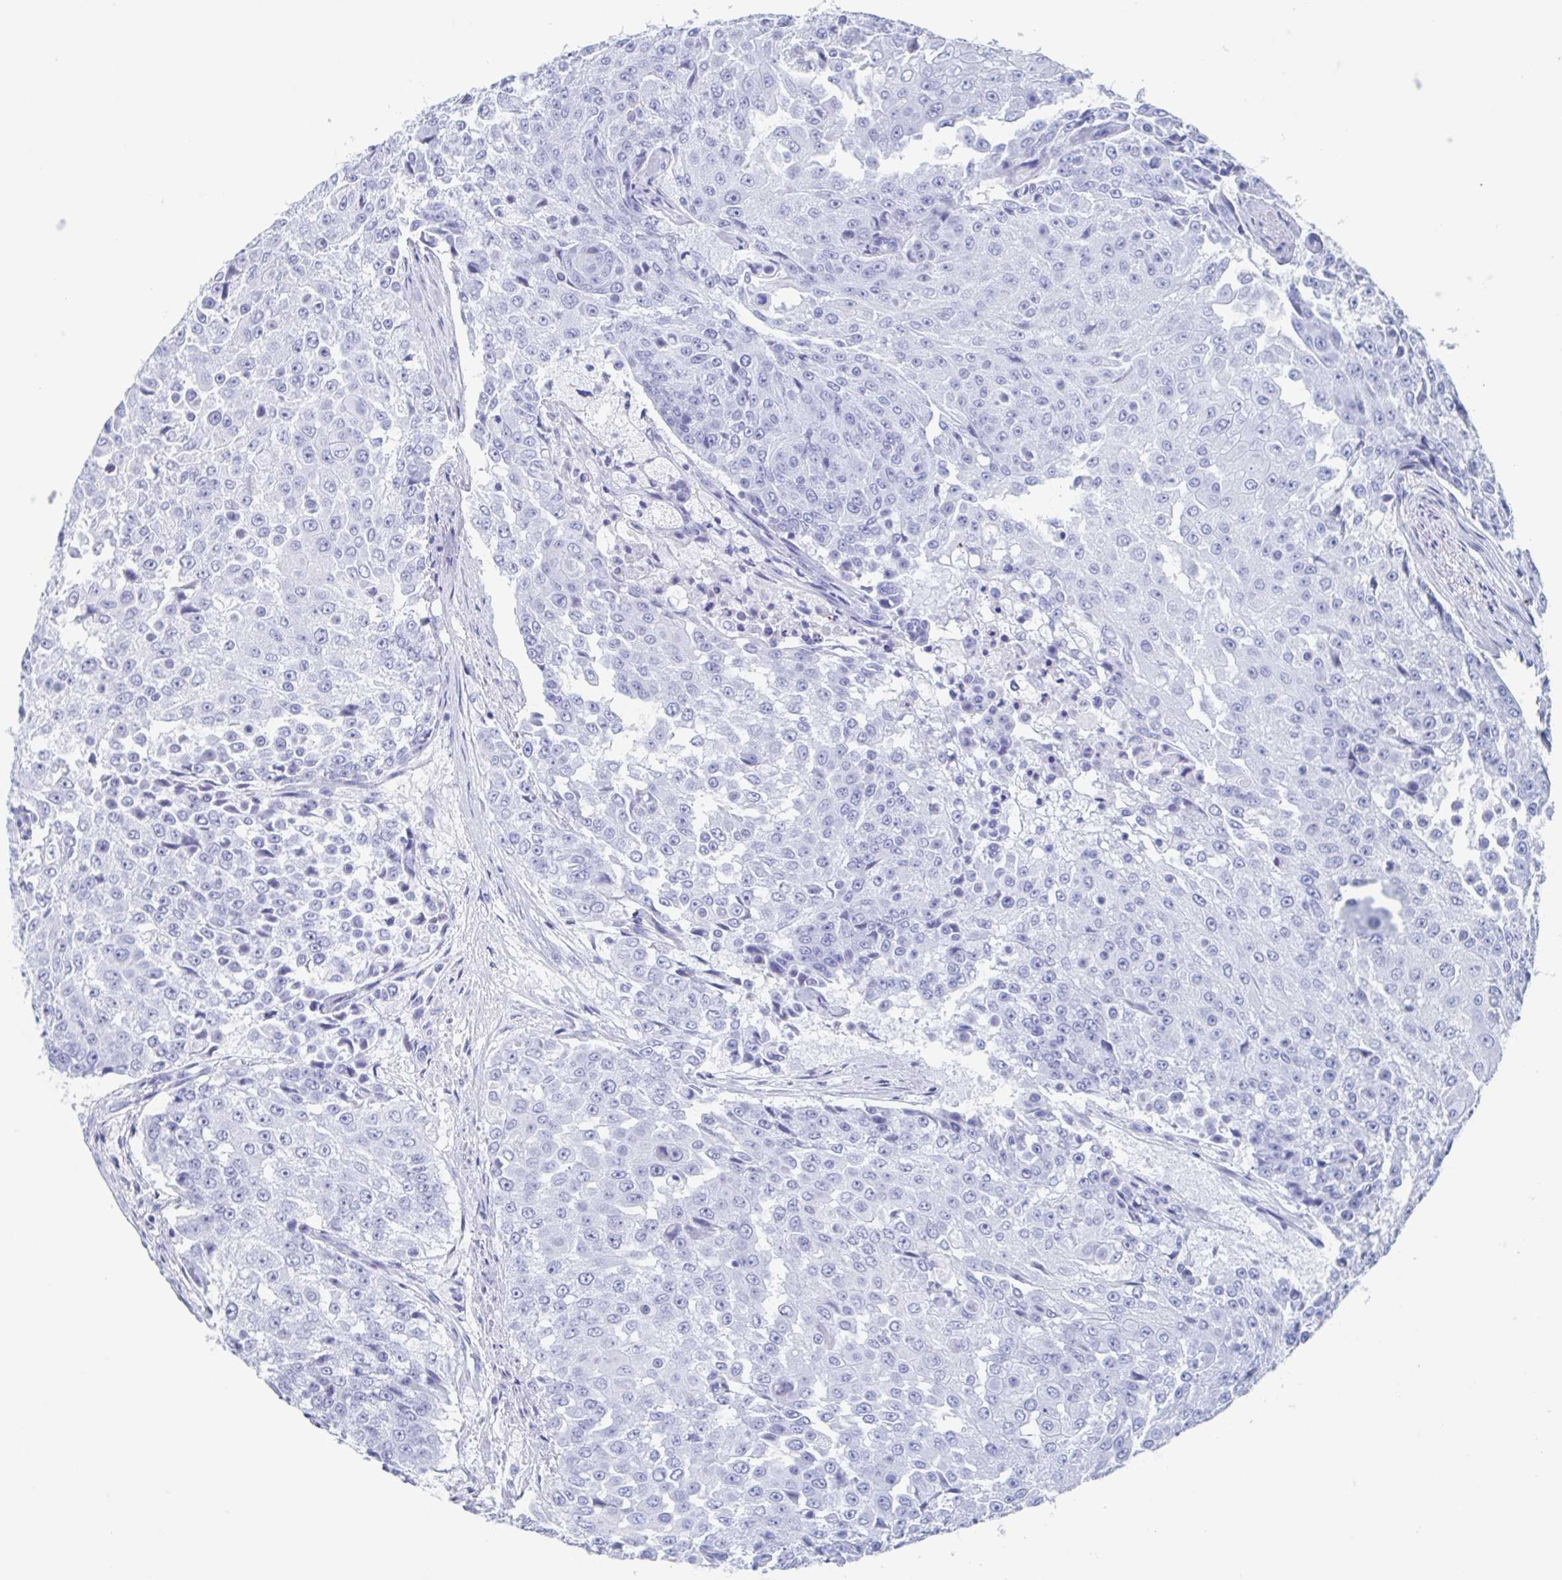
{"staining": {"intensity": "negative", "quantity": "none", "location": "none"}, "tissue": "urothelial cancer", "cell_type": "Tumor cells", "image_type": "cancer", "snomed": [{"axis": "morphology", "description": "Urothelial carcinoma, High grade"}, {"axis": "topography", "description": "Urinary bladder"}], "caption": "Protein analysis of high-grade urothelial carcinoma exhibits no significant positivity in tumor cells. (Stains: DAB IHC with hematoxylin counter stain, Microscopy: brightfield microscopy at high magnification).", "gene": "HDGFL1", "patient": {"sex": "female", "age": 63}}